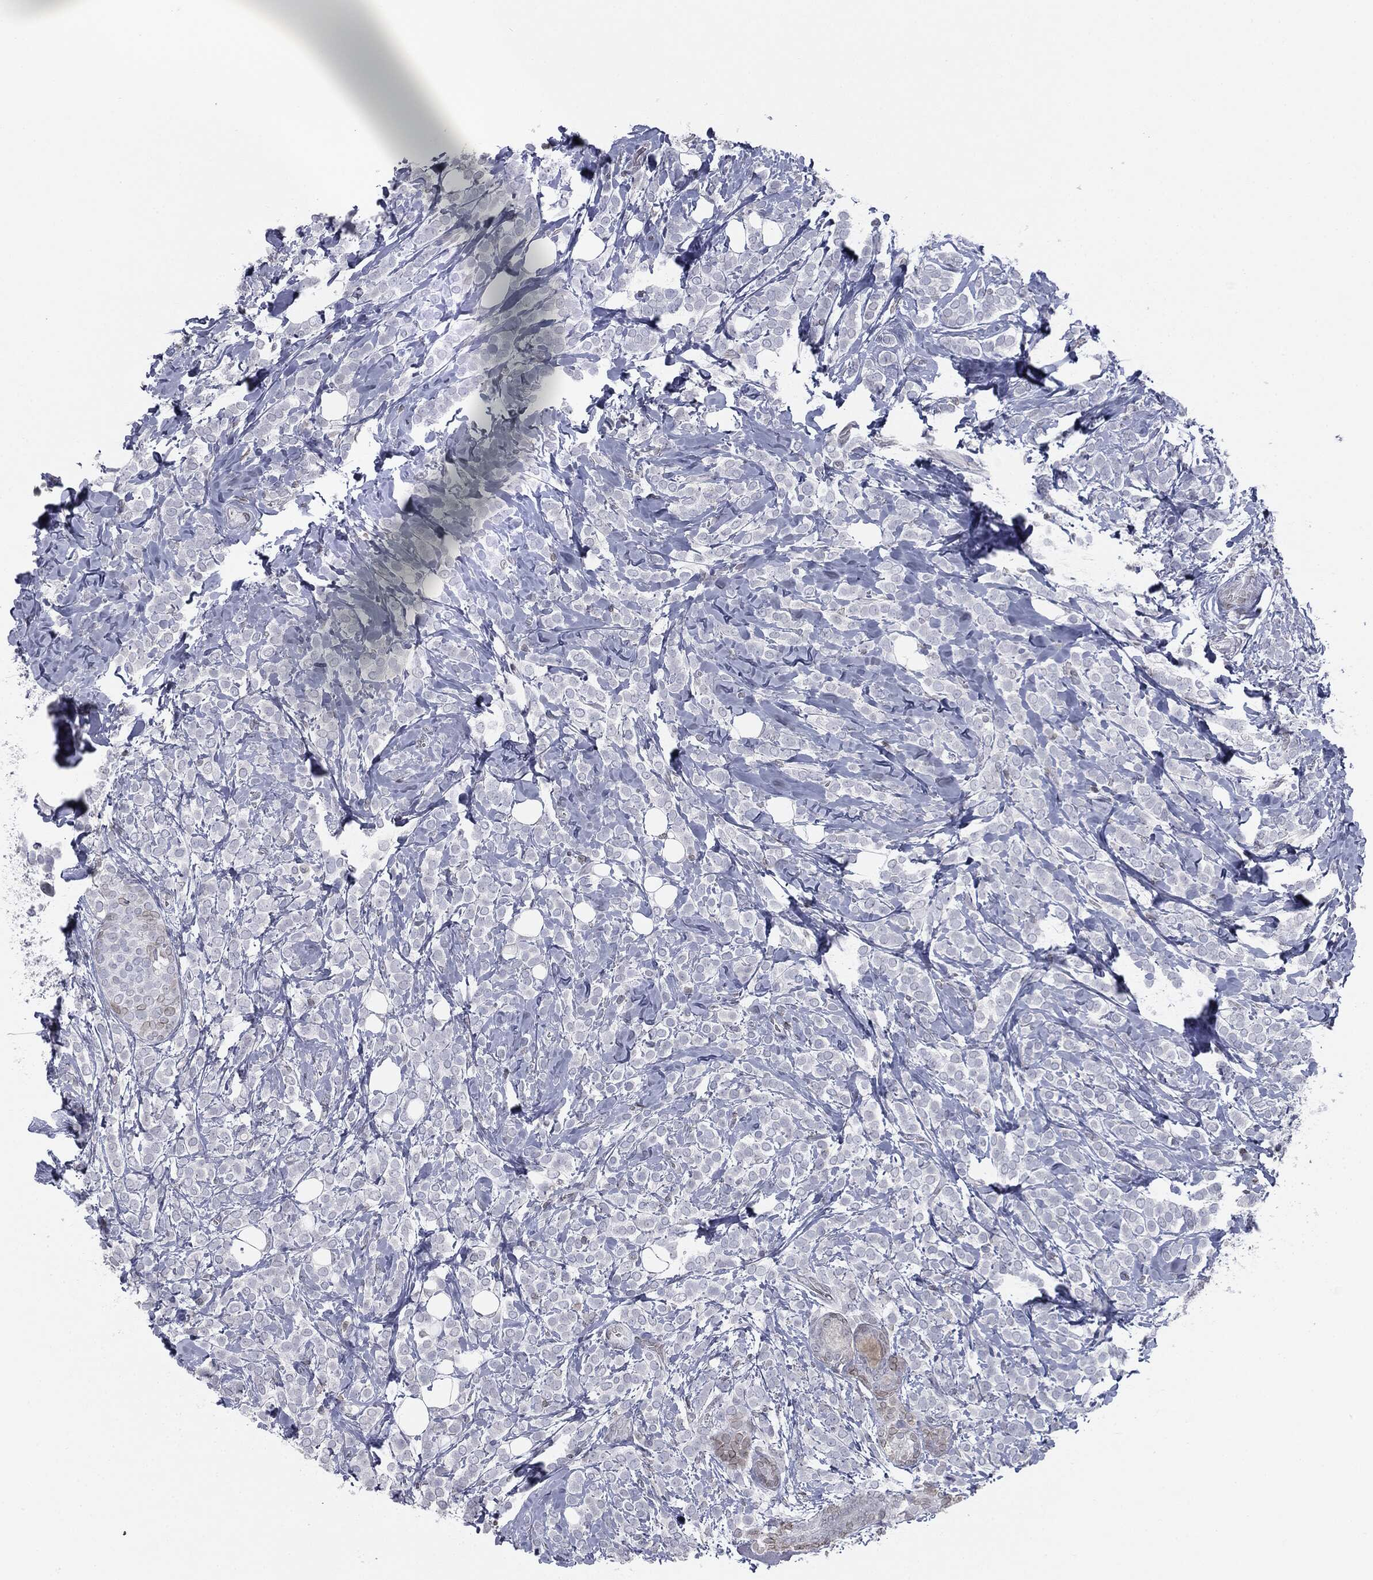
{"staining": {"intensity": "weak", "quantity": "<25%", "location": "nuclear"}, "tissue": "breast cancer", "cell_type": "Tumor cells", "image_type": "cancer", "snomed": [{"axis": "morphology", "description": "Lobular carcinoma"}, {"axis": "topography", "description": "Breast"}], "caption": "A high-resolution photomicrograph shows IHC staining of breast cancer (lobular carcinoma), which displays no significant positivity in tumor cells.", "gene": "ALDOB", "patient": {"sex": "female", "age": 49}}